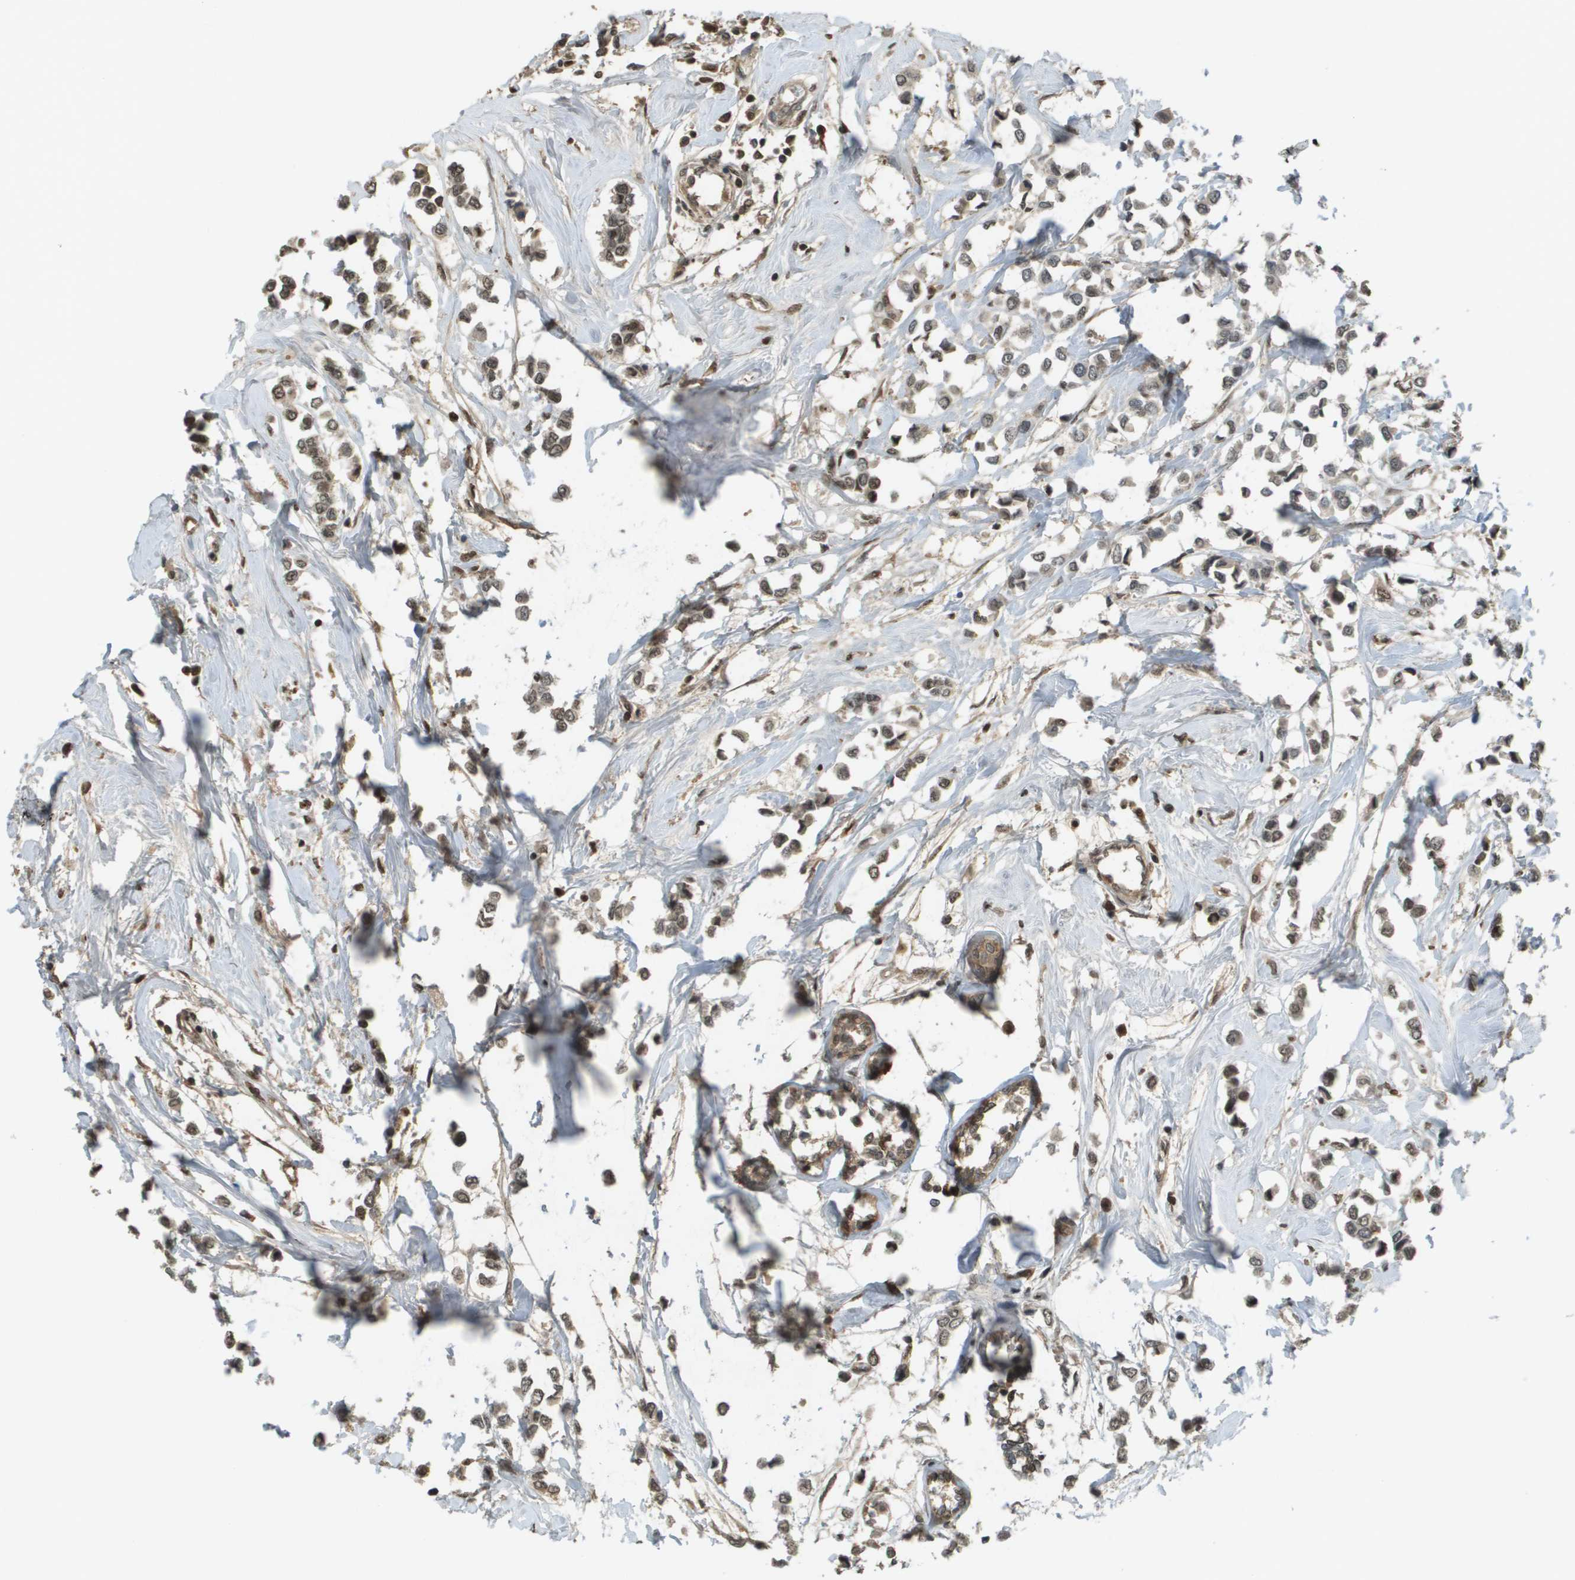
{"staining": {"intensity": "moderate", "quantity": "25%-75%", "location": "nuclear"}, "tissue": "breast cancer", "cell_type": "Tumor cells", "image_type": "cancer", "snomed": [{"axis": "morphology", "description": "Lobular carcinoma"}, {"axis": "topography", "description": "Breast"}], "caption": "Breast lobular carcinoma was stained to show a protein in brown. There is medium levels of moderate nuclear expression in approximately 25%-75% of tumor cells.", "gene": "NDRG2", "patient": {"sex": "female", "age": 51}}